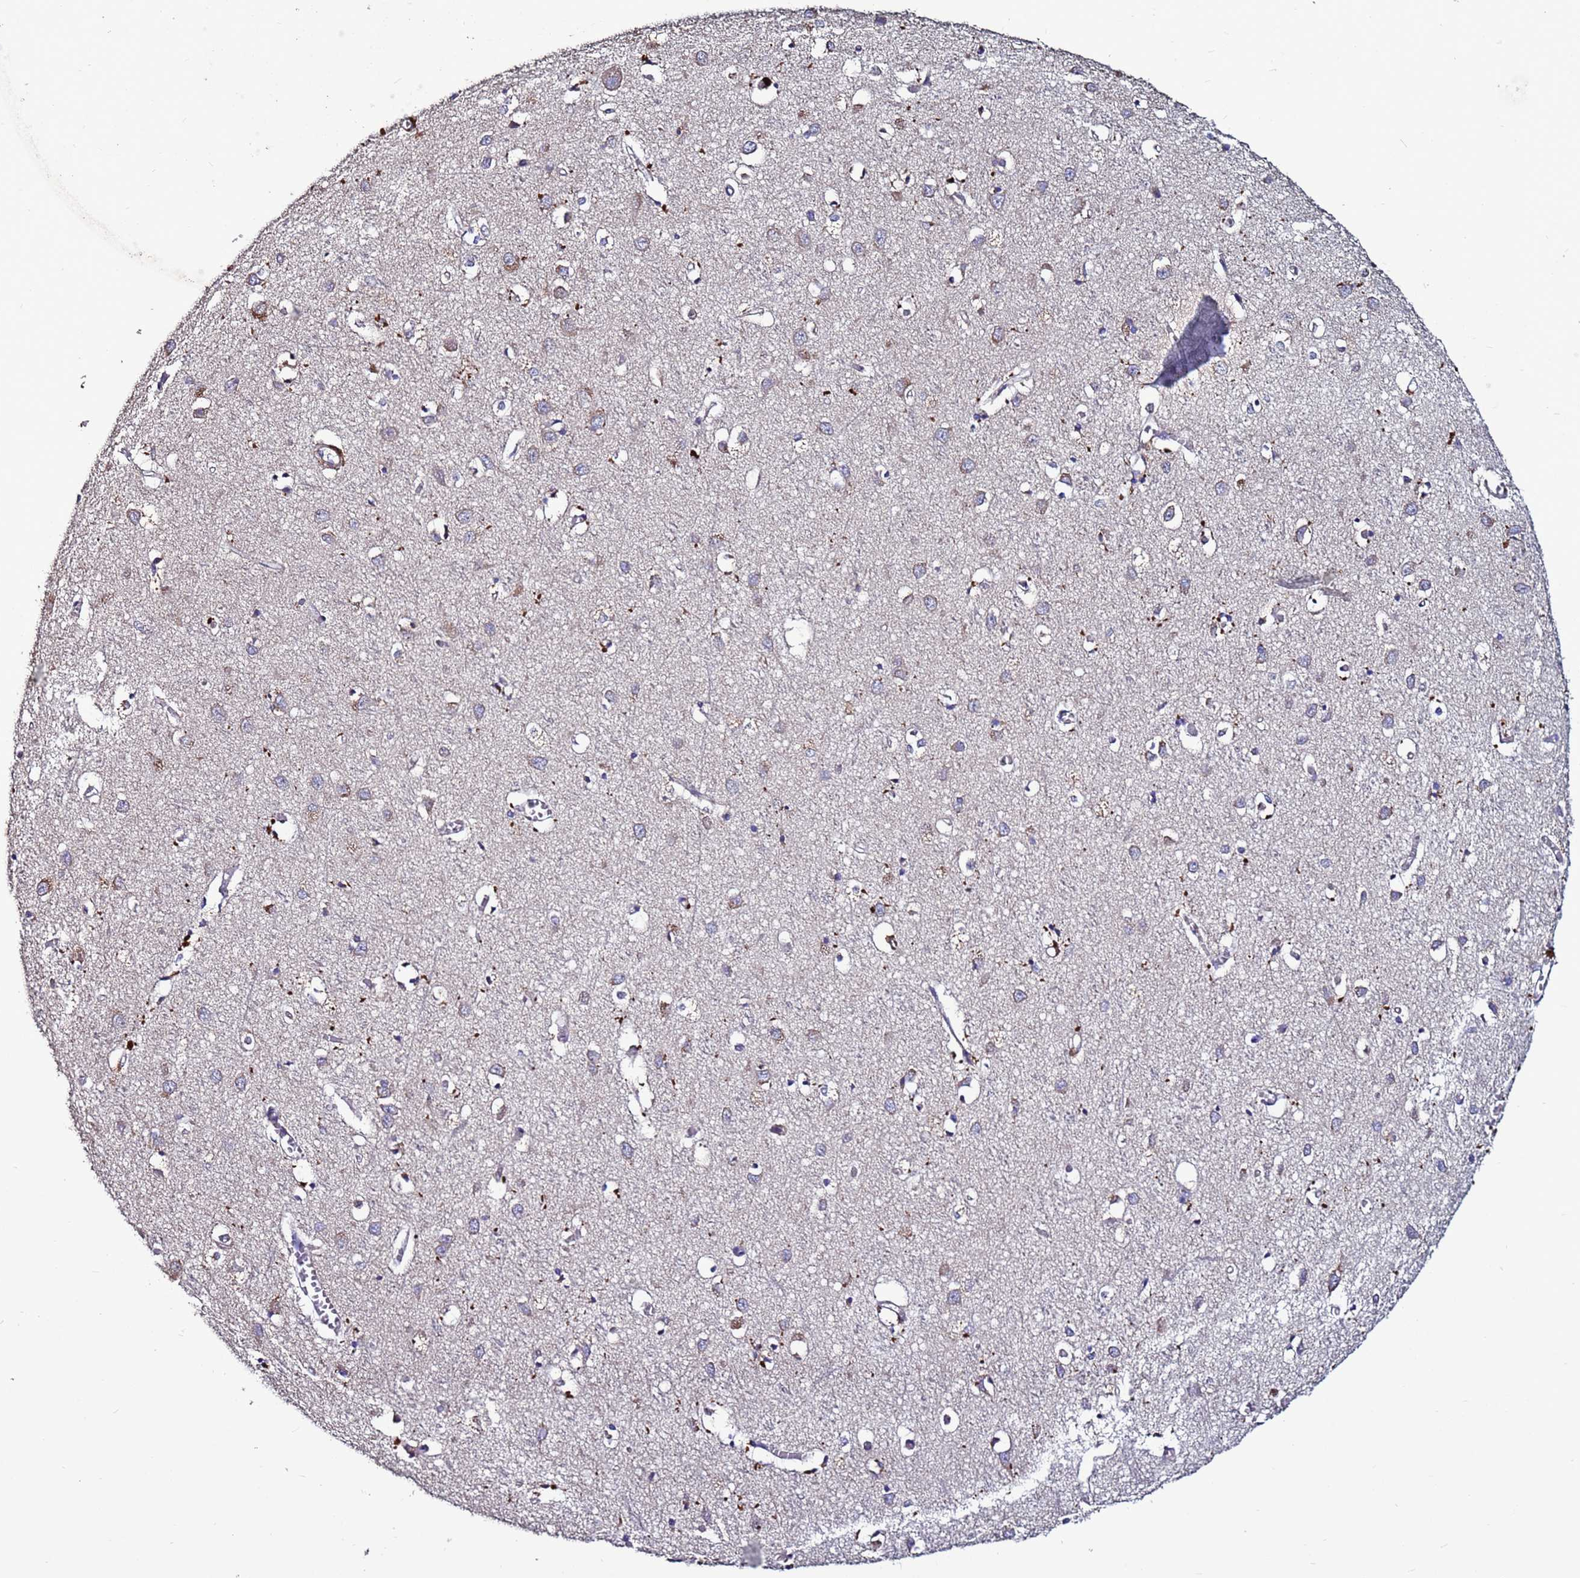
{"staining": {"intensity": "negative", "quantity": "none", "location": "none"}, "tissue": "cerebral cortex", "cell_type": "Endothelial cells", "image_type": "normal", "snomed": [{"axis": "morphology", "description": "Normal tissue, NOS"}, {"axis": "topography", "description": "Cerebral cortex"}], "caption": "The IHC photomicrograph has no significant expression in endothelial cells of cerebral cortex.", "gene": "CEP55", "patient": {"sex": "female", "age": 64}}